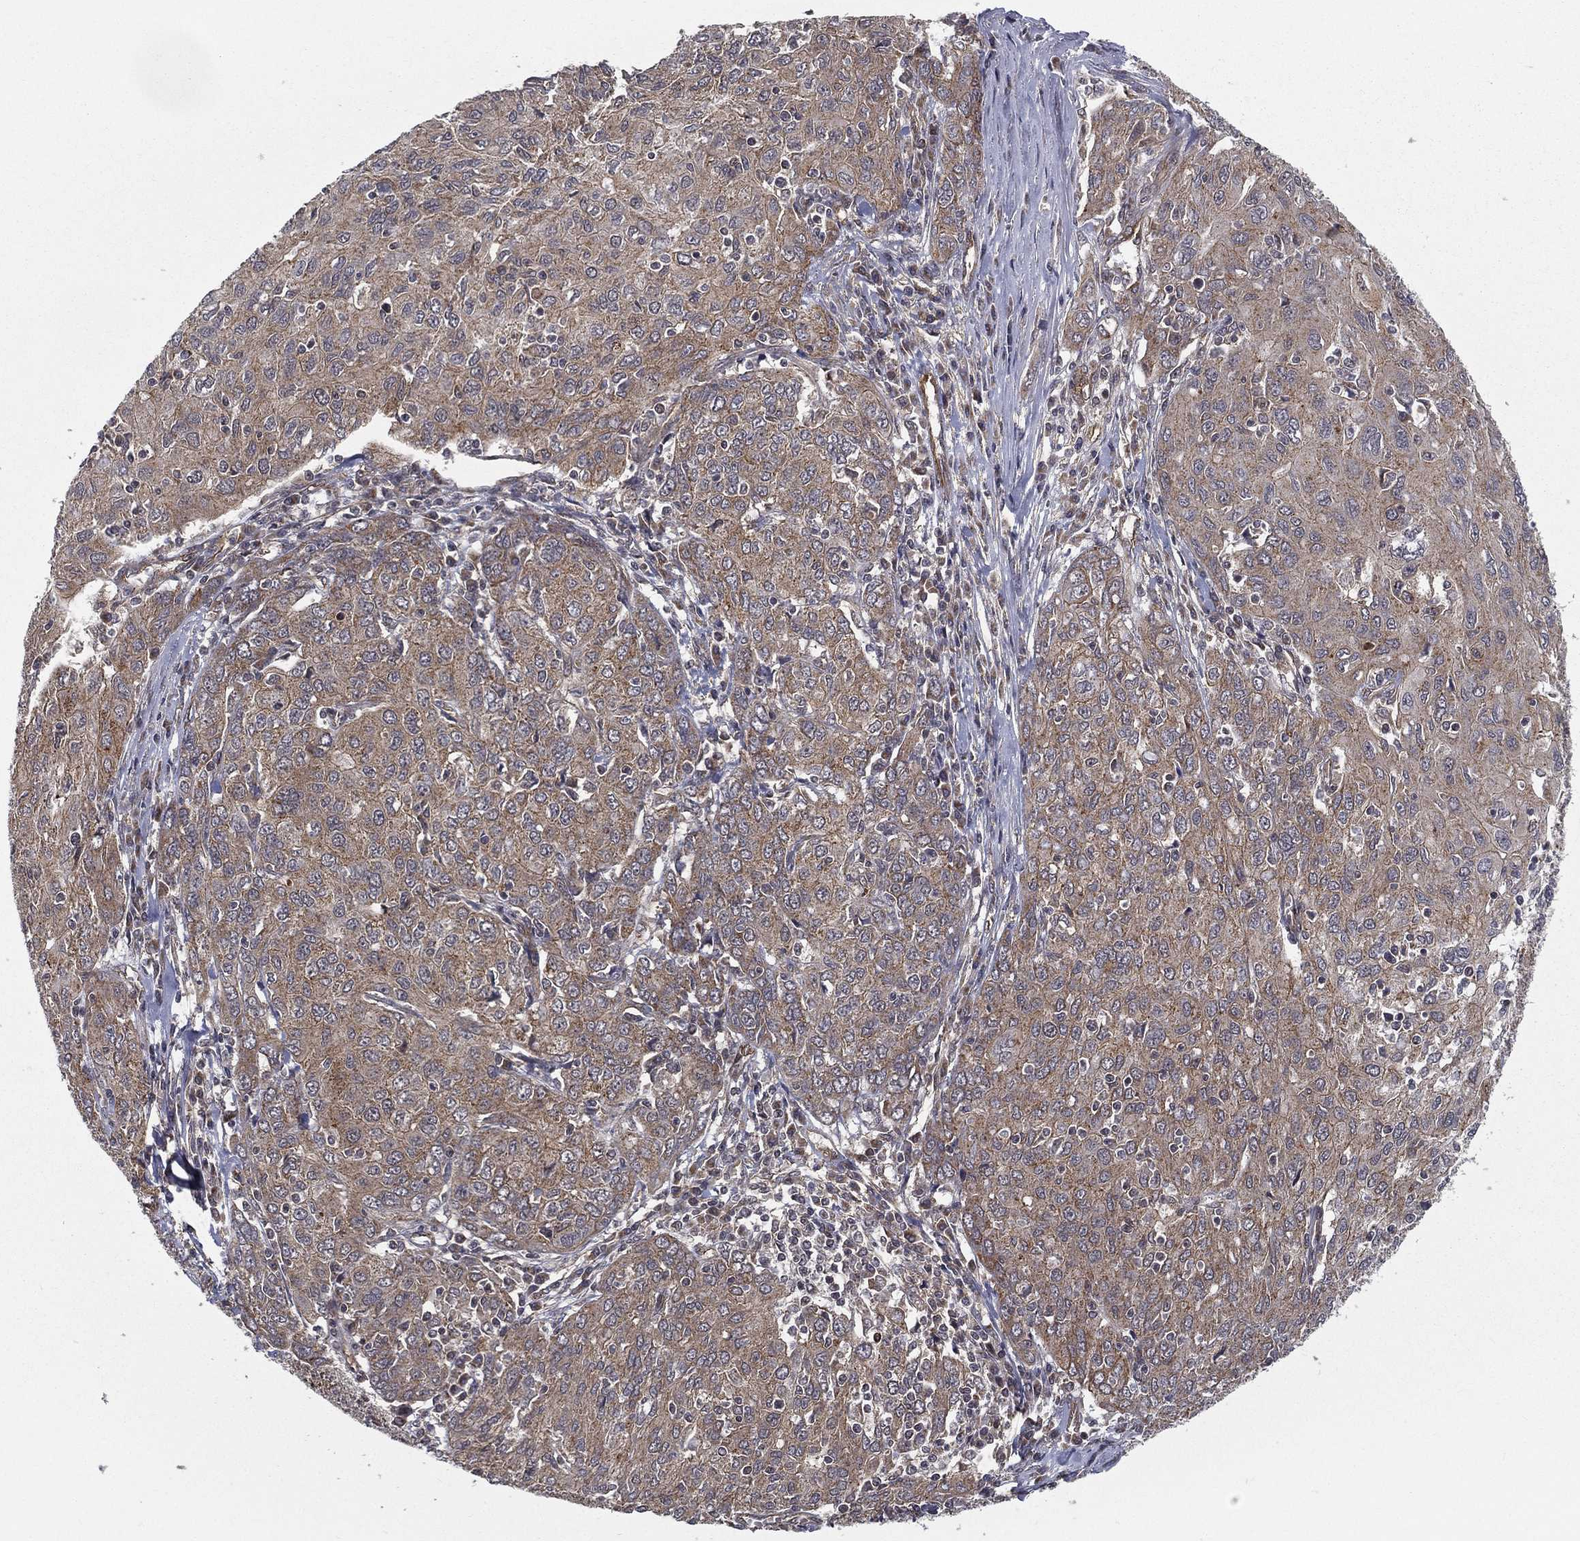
{"staining": {"intensity": "moderate", "quantity": "<25%", "location": "cytoplasmic/membranous"}, "tissue": "ovarian cancer", "cell_type": "Tumor cells", "image_type": "cancer", "snomed": [{"axis": "morphology", "description": "Carcinoma, endometroid"}, {"axis": "topography", "description": "Ovary"}], "caption": "Immunohistochemical staining of endometroid carcinoma (ovarian) exhibits low levels of moderate cytoplasmic/membranous protein expression in approximately <25% of tumor cells. (Brightfield microscopy of DAB IHC at high magnification).", "gene": "UACA", "patient": {"sex": "female", "age": 50}}